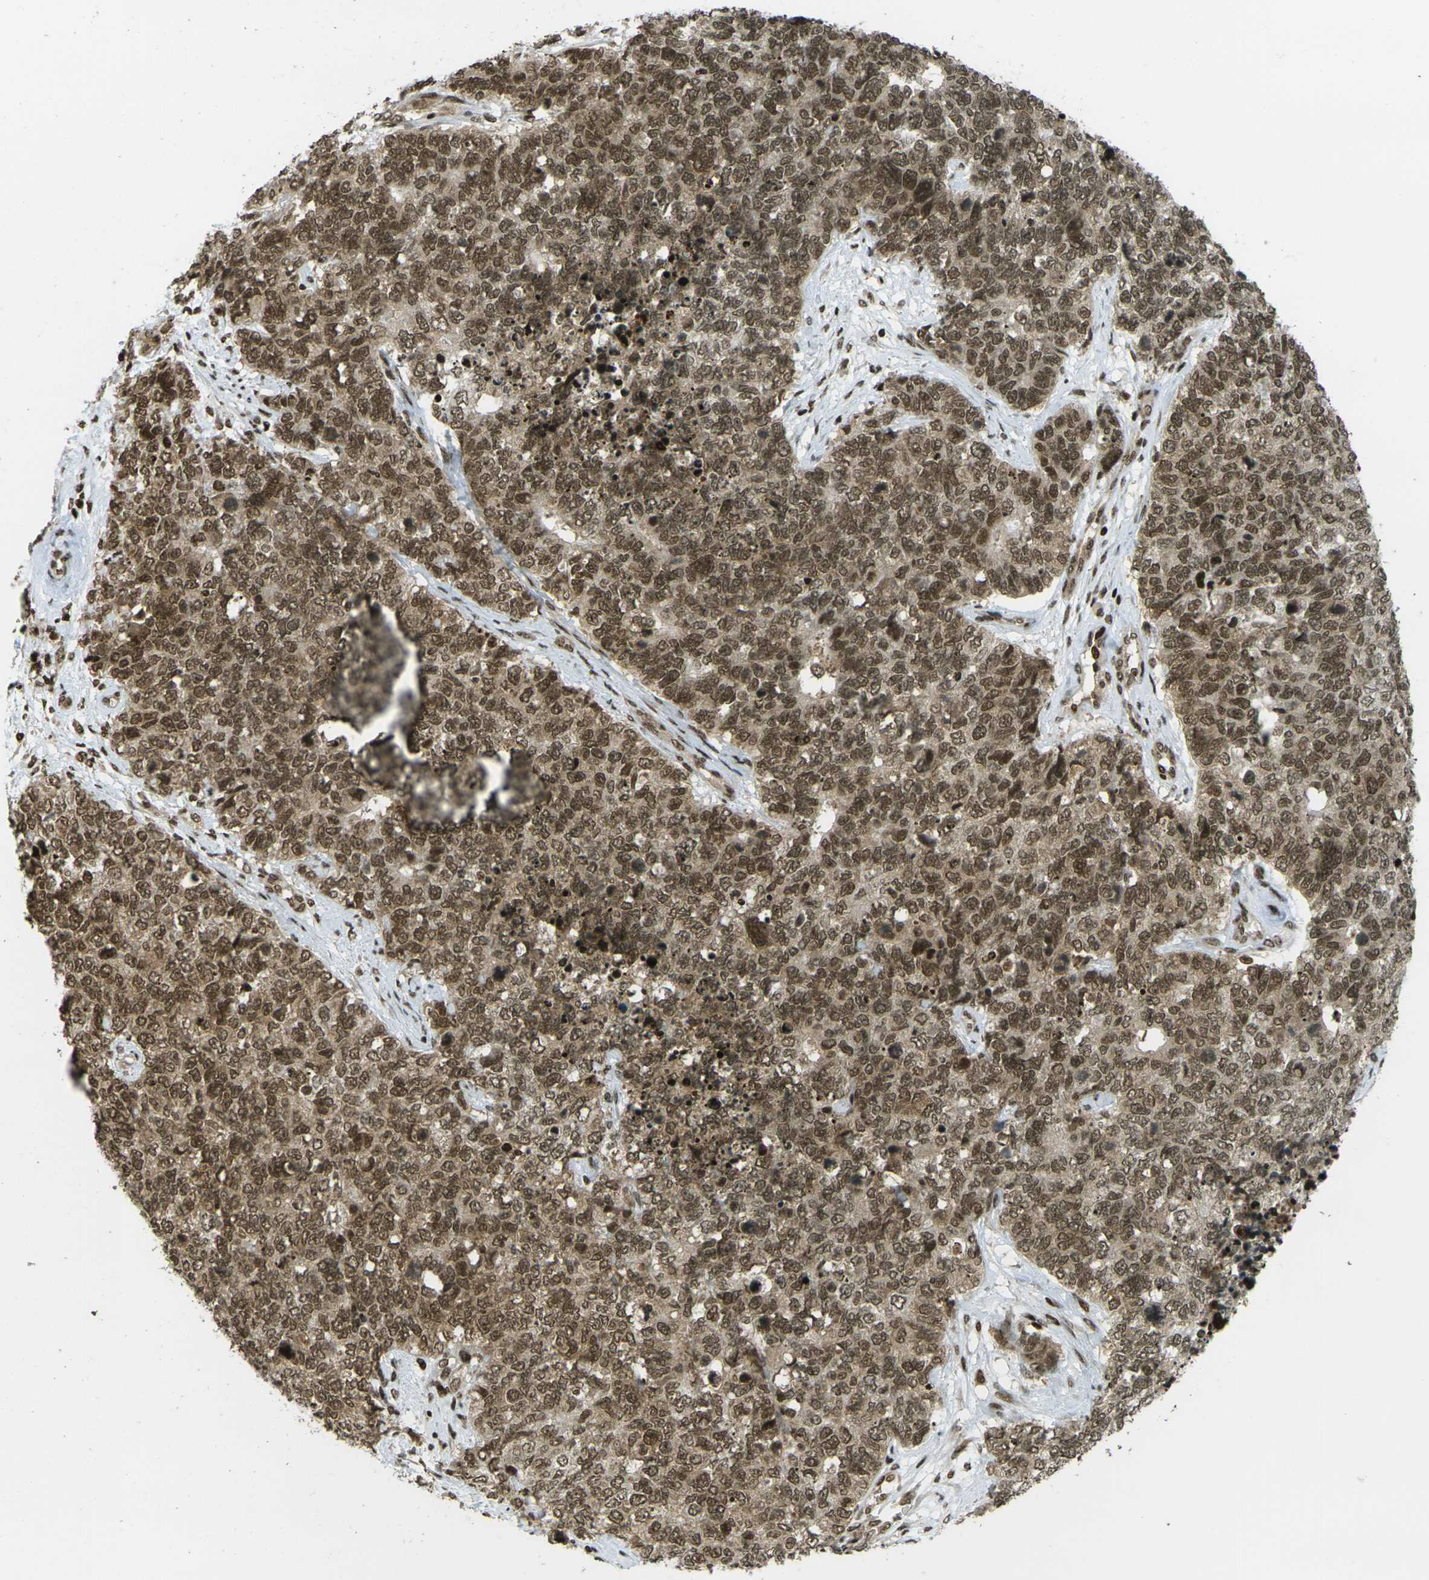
{"staining": {"intensity": "moderate", "quantity": ">75%", "location": "cytoplasmic/membranous,nuclear"}, "tissue": "cervical cancer", "cell_type": "Tumor cells", "image_type": "cancer", "snomed": [{"axis": "morphology", "description": "Squamous cell carcinoma, NOS"}, {"axis": "topography", "description": "Cervix"}], "caption": "DAB (3,3'-diaminobenzidine) immunohistochemical staining of human cervical cancer (squamous cell carcinoma) reveals moderate cytoplasmic/membranous and nuclear protein staining in approximately >75% of tumor cells.", "gene": "RUVBL2", "patient": {"sex": "female", "age": 63}}